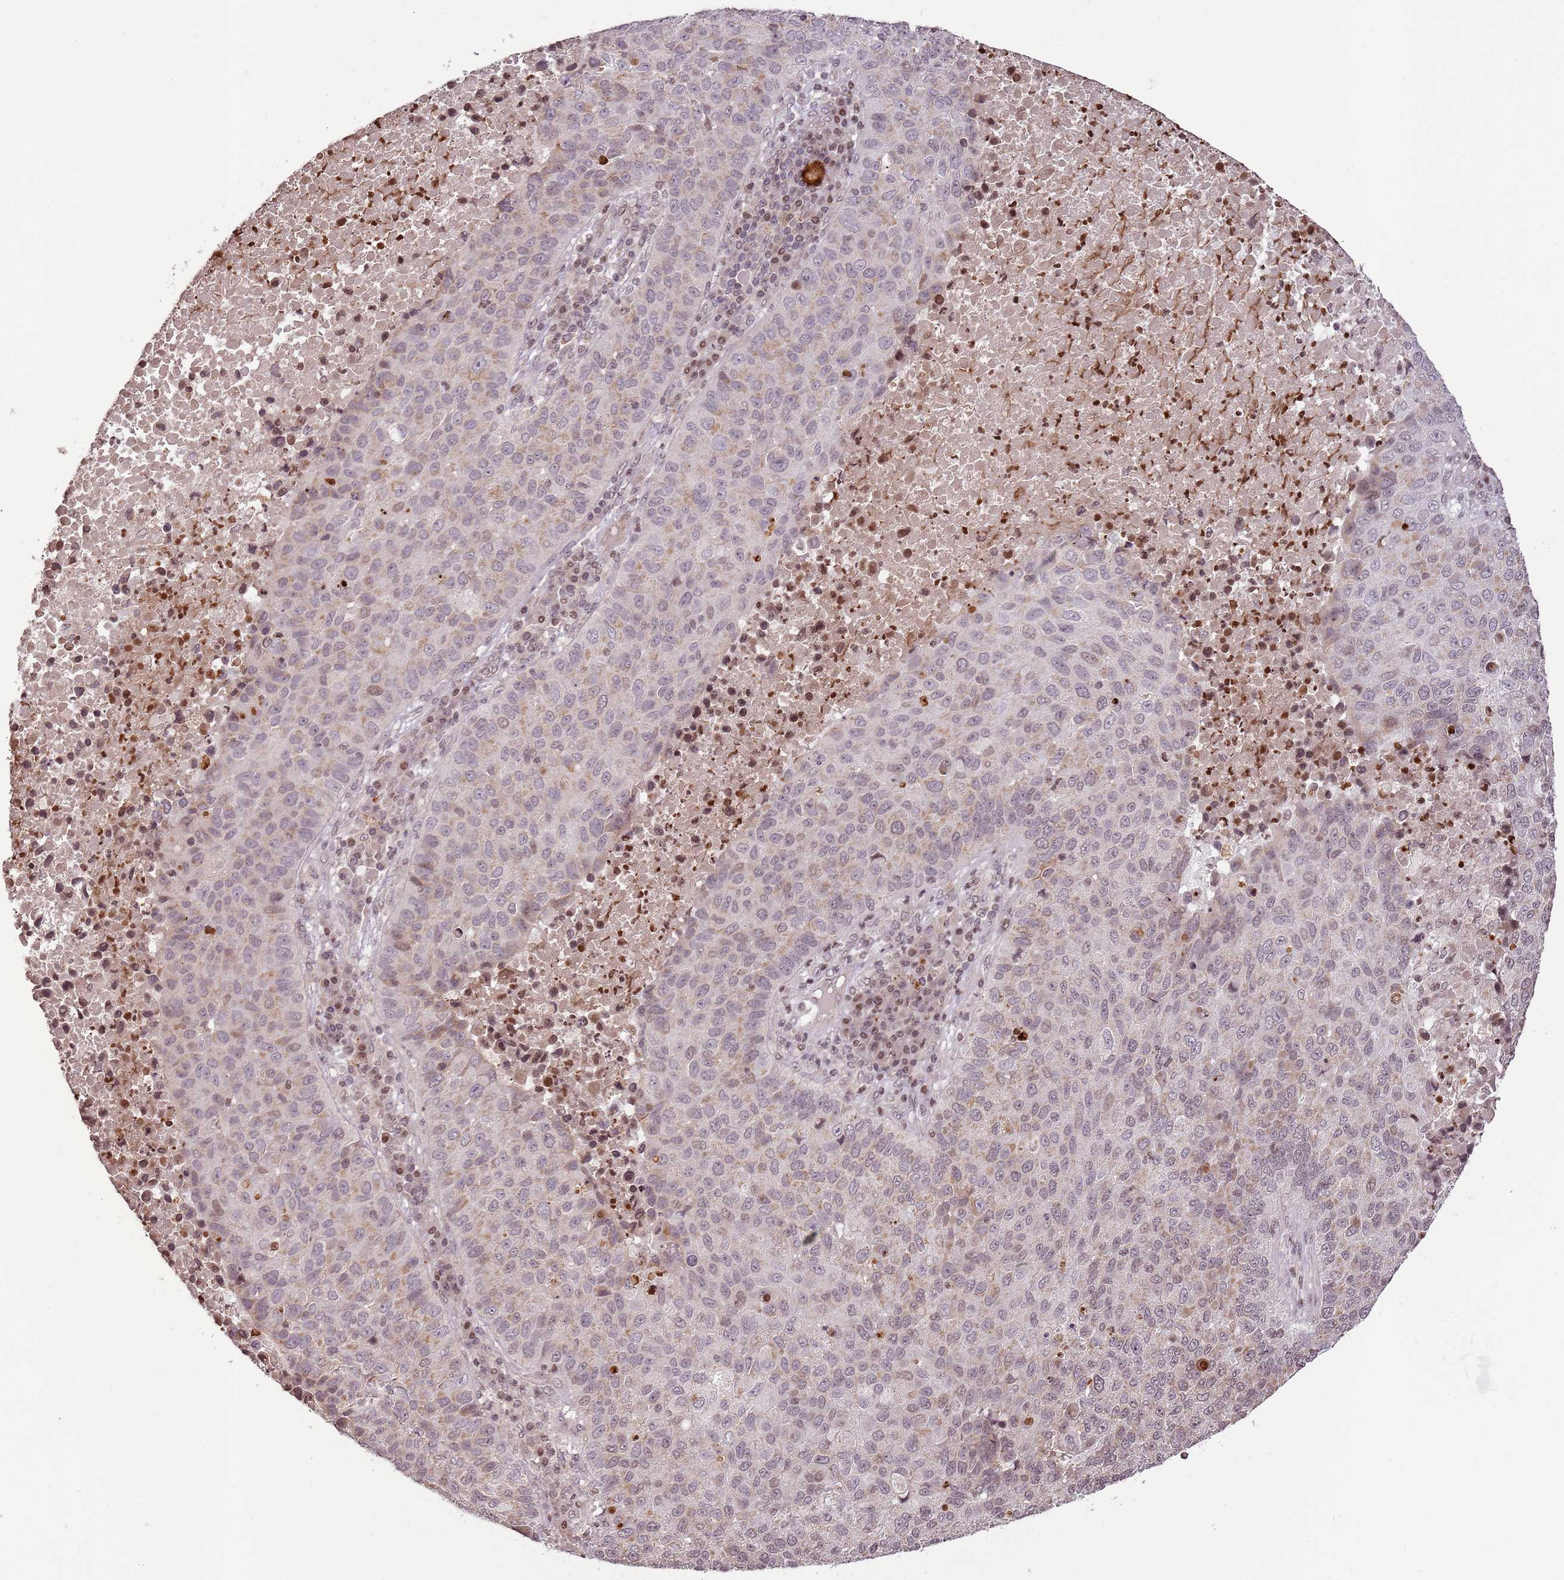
{"staining": {"intensity": "weak", "quantity": "<25%", "location": "cytoplasmic/membranous"}, "tissue": "lung cancer", "cell_type": "Tumor cells", "image_type": "cancer", "snomed": [{"axis": "morphology", "description": "Squamous cell carcinoma, NOS"}, {"axis": "topography", "description": "Lung"}], "caption": "Human squamous cell carcinoma (lung) stained for a protein using IHC shows no positivity in tumor cells.", "gene": "SAMSN1", "patient": {"sex": "male", "age": 73}}